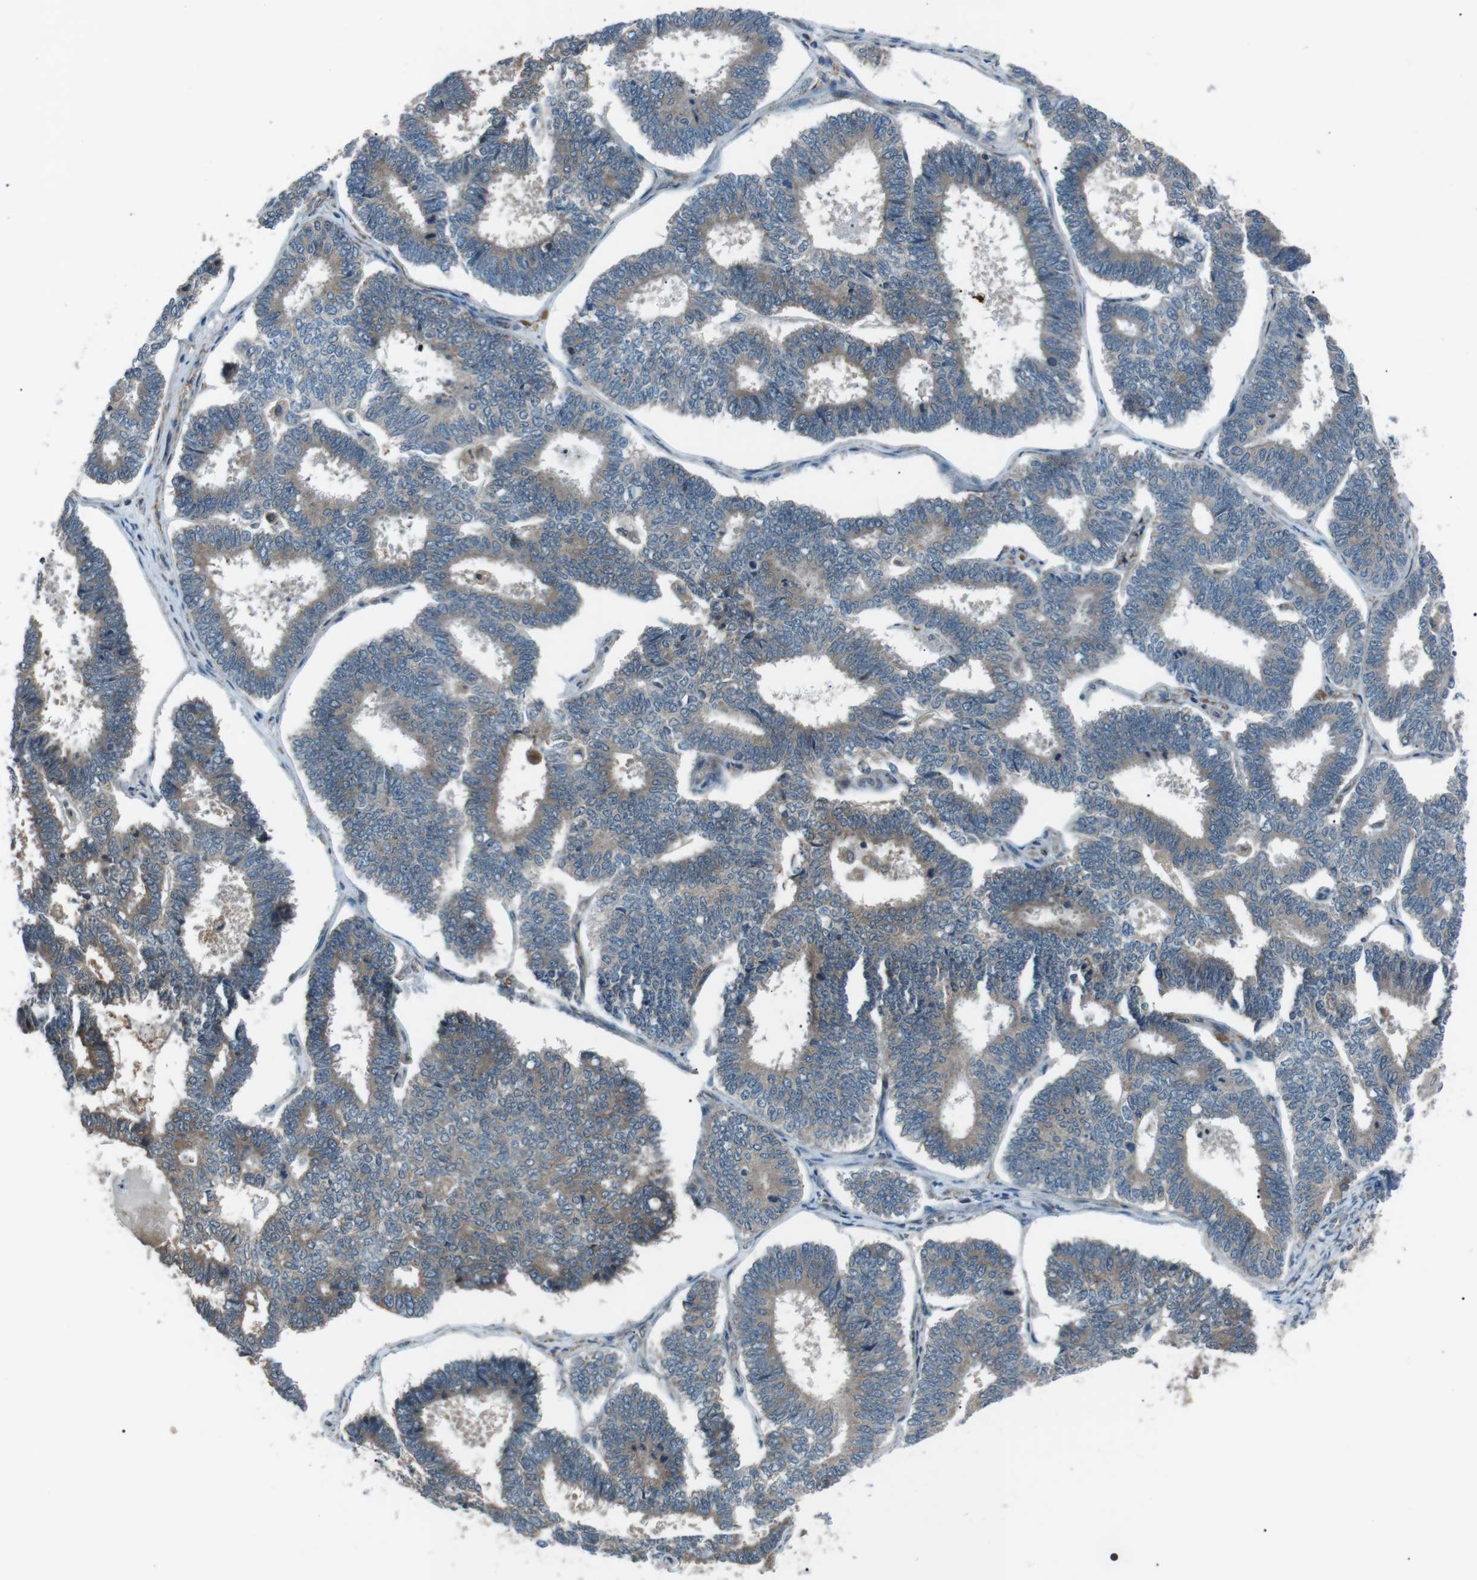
{"staining": {"intensity": "negative", "quantity": "none", "location": "none"}, "tissue": "endometrial cancer", "cell_type": "Tumor cells", "image_type": "cancer", "snomed": [{"axis": "morphology", "description": "Adenocarcinoma, NOS"}, {"axis": "topography", "description": "Endometrium"}], "caption": "This is a histopathology image of immunohistochemistry (IHC) staining of endometrial cancer (adenocarcinoma), which shows no expression in tumor cells.", "gene": "LRIG2", "patient": {"sex": "female", "age": 70}}